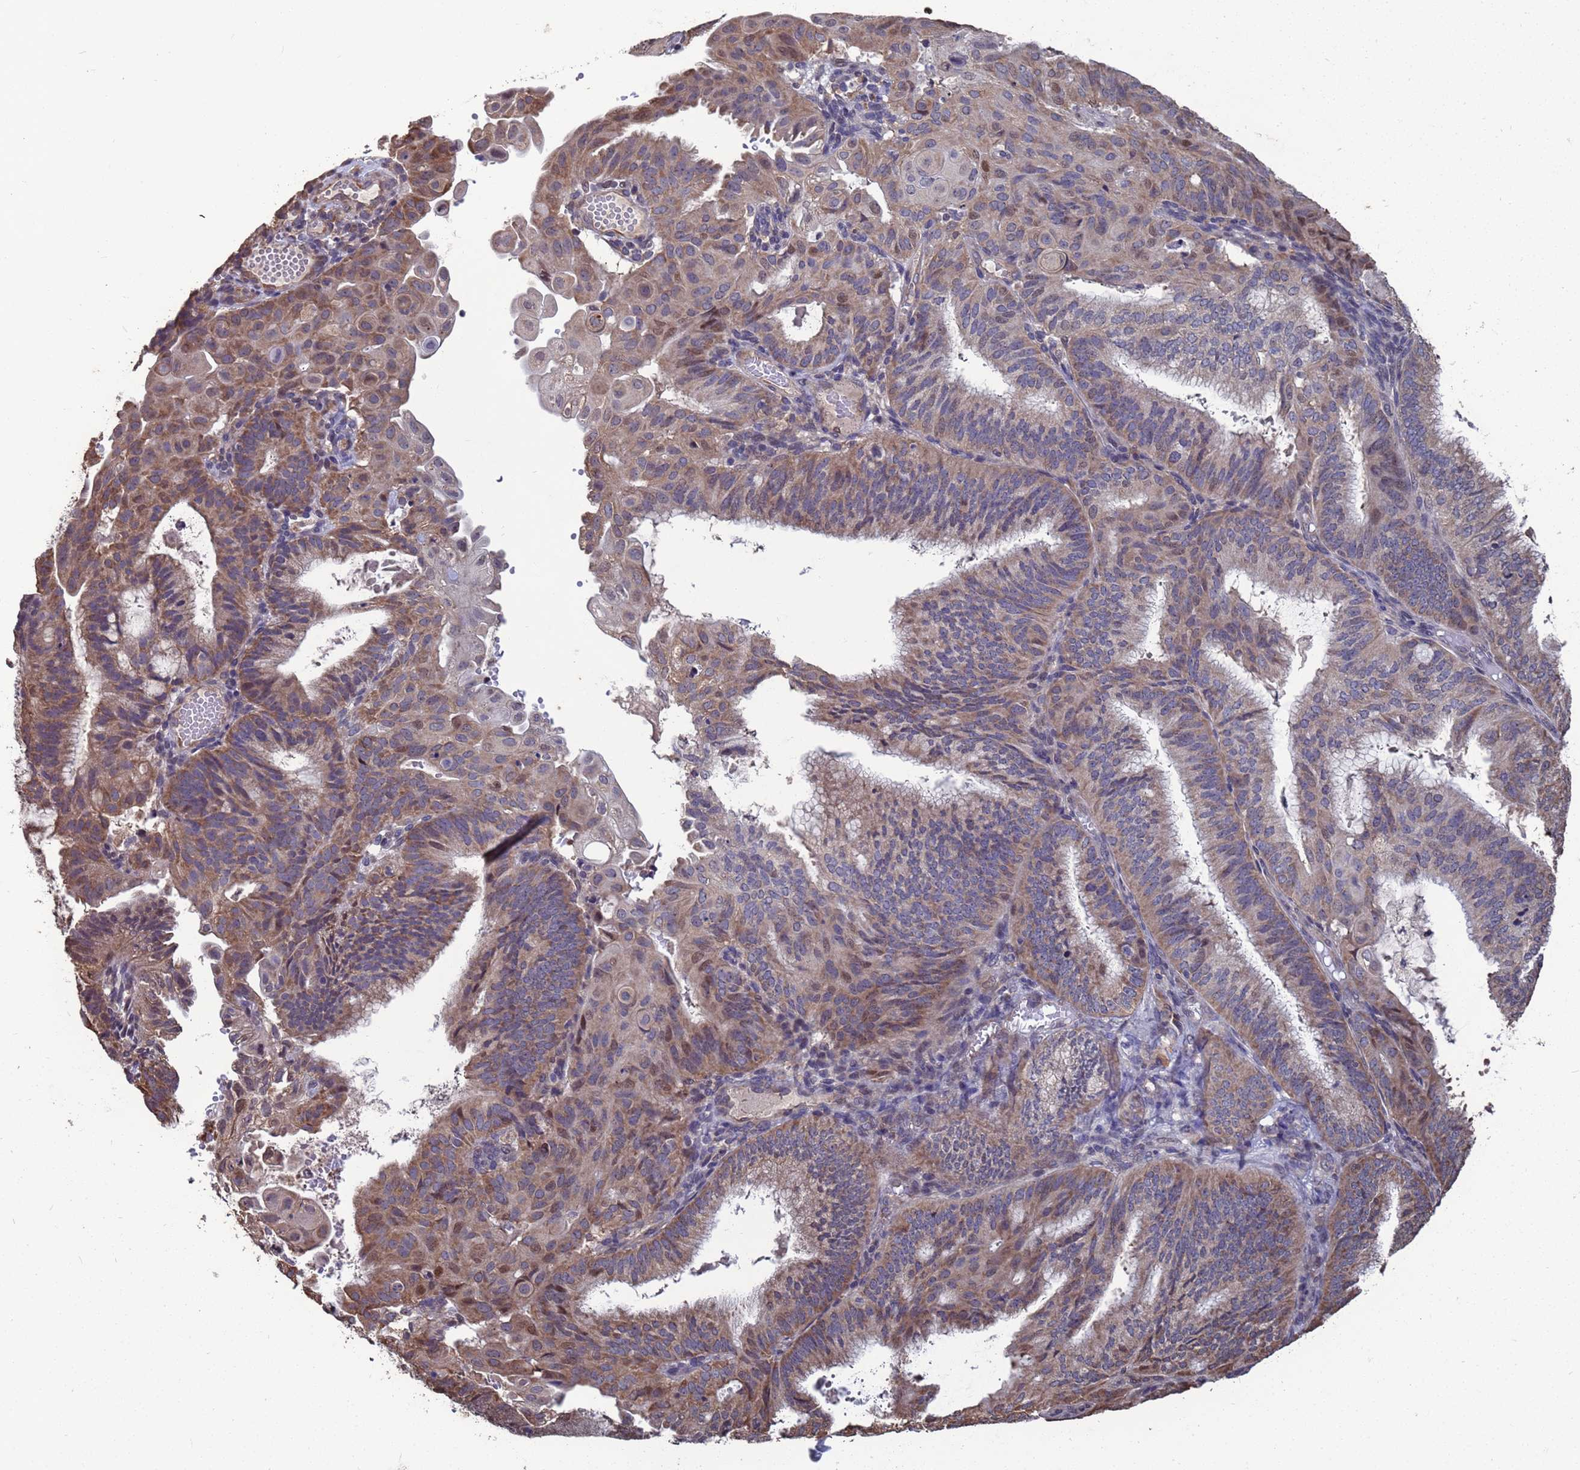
{"staining": {"intensity": "moderate", "quantity": "25%-75%", "location": "cytoplasmic/membranous,nuclear"}, "tissue": "endometrial cancer", "cell_type": "Tumor cells", "image_type": "cancer", "snomed": [{"axis": "morphology", "description": "Adenocarcinoma, NOS"}, {"axis": "topography", "description": "Endometrium"}], "caption": "Endometrial cancer was stained to show a protein in brown. There is medium levels of moderate cytoplasmic/membranous and nuclear expression in about 25%-75% of tumor cells. (Brightfield microscopy of DAB IHC at high magnification).", "gene": "CFAP119", "patient": {"sex": "female", "age": 49}}